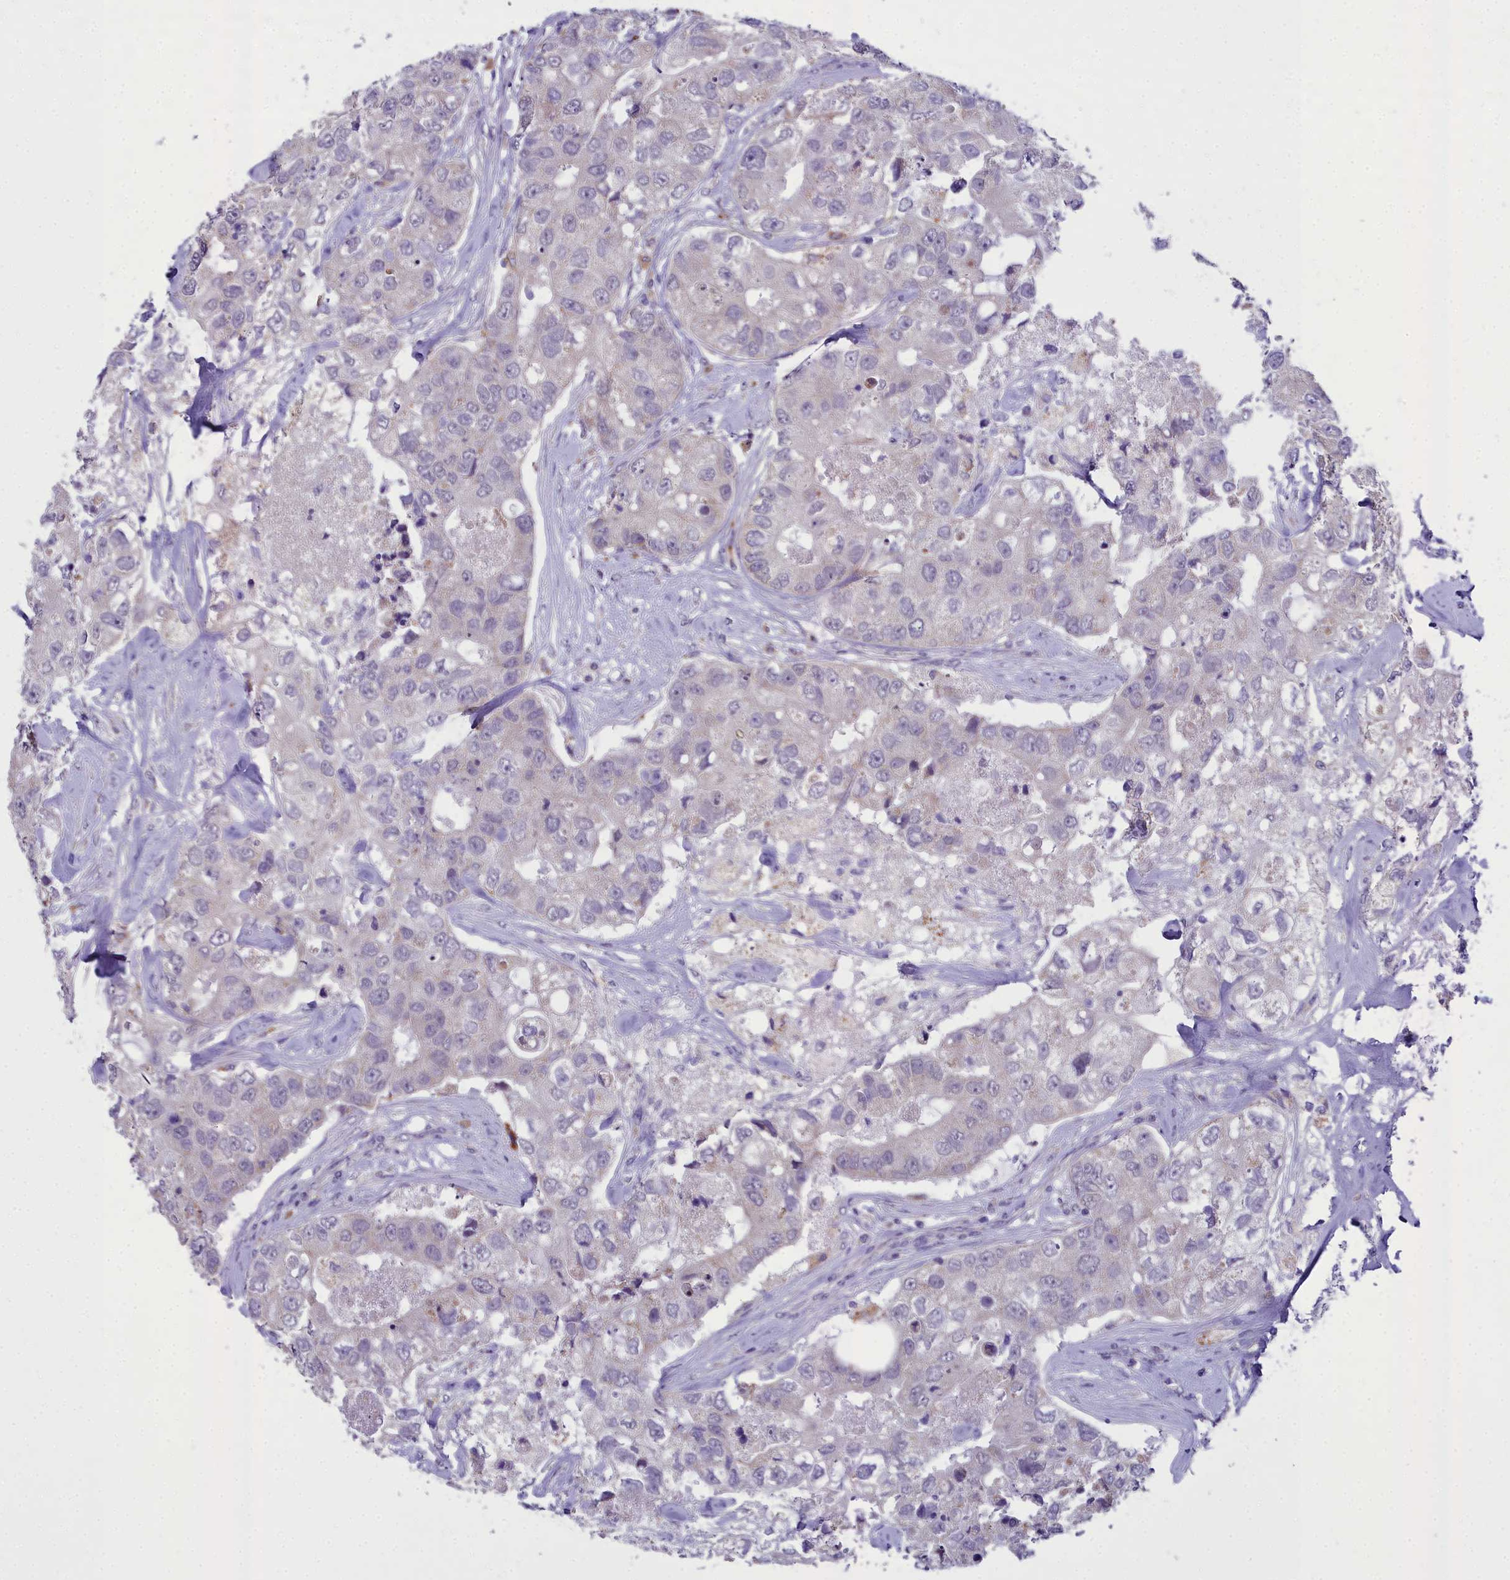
{"staining": {"intensity": "negative", "quantity": "none", "location": "none"}, "tissue": "breast cancer", "cell_type": "Tumor cells", "image_type": "cancer", "snomed": [{"axis": "morphology", "description": "Duct carcinoma"}, {"axis": "topography", "description": "Breast"}], "caption": "This is a image of immunohistochemistry (IHC) staining of breast cancer, which shows no staining in tumor cells.", "gene": "MIIP", "patient": {"sex": "female", "age": 62}}